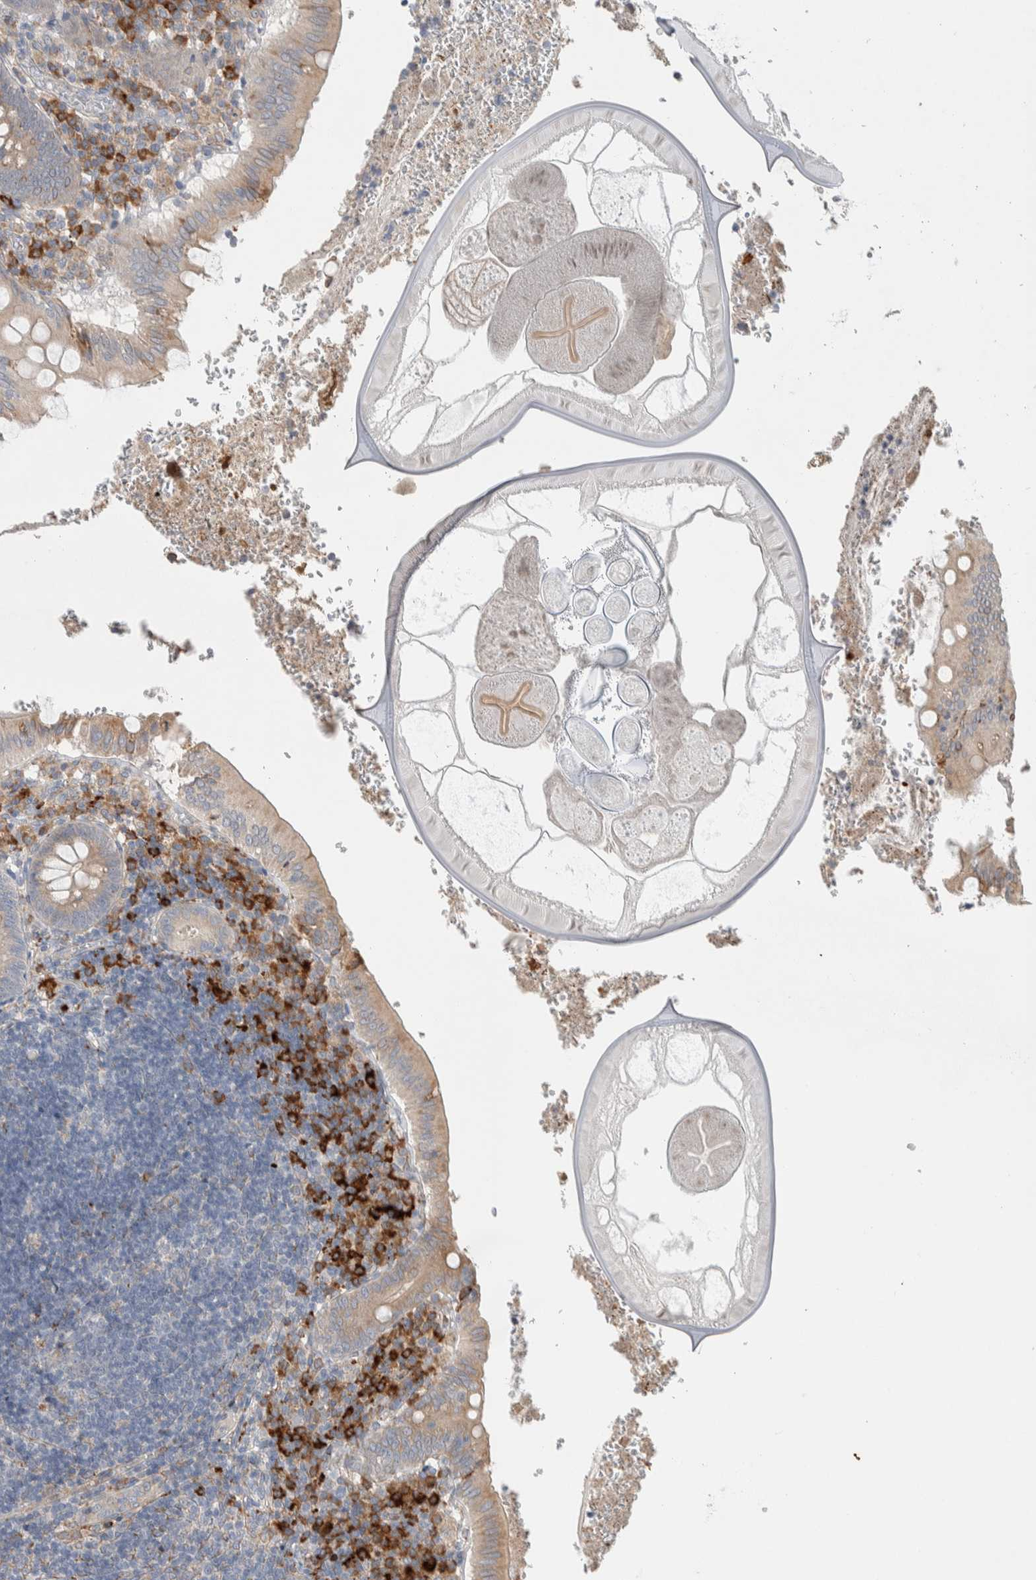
{"staining": {"intensity": "weak", "quantity": "25%-75%", "location": "cytoplasmic/membranous"}, "tissue": "appendix", "cell_type": "Glandular cells", "image_type": "normal", "snomed": [{"axis": "morphology", "description": "Normal tissue, NOS"}, {"axis": "topography", "description": "Appendix"}], "caption": "This is a histology image of immunohistochemistry (IHC) staining of benign appendix, which shows weak staining in the cytoplasmic/membranous of glandular cells.", "gene": "ADCY8", "patient": {"sex": "male", "age": 8}}